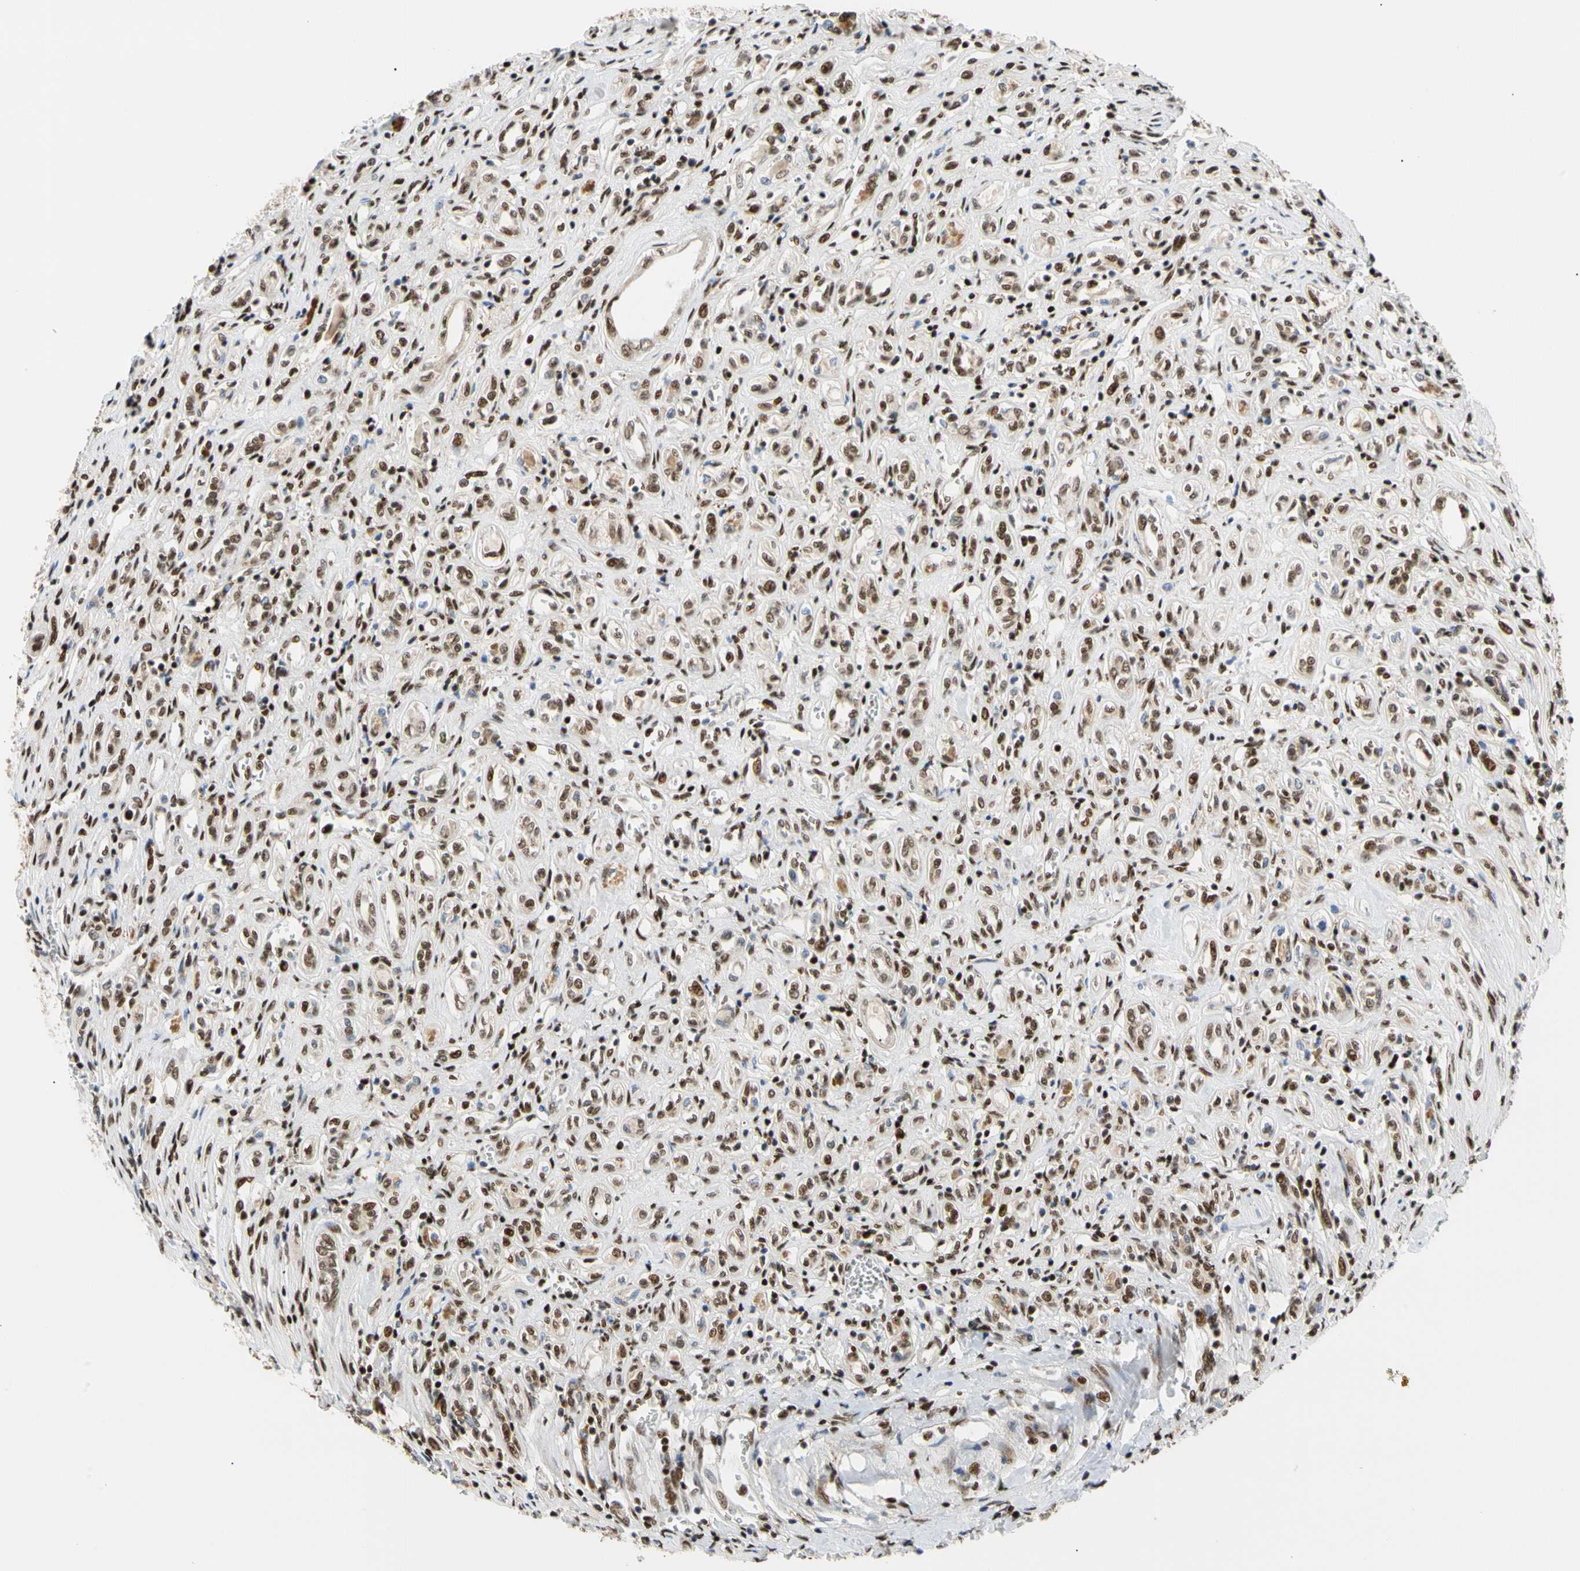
{"staining": {"intensity": "moderate", "quantity": ">75%", "location": "nuclear"}, "tissue": "renal cancer", "cell_type": "Tumor cells", "image_type": "cancer", "snomed": [{"axis": "morphology", "description": "Adenocarcinoma, NOS"}, {"axis": "topography", "description": "Kidney"}], "caption": "Renal cancer stained with immunohistochemistry demonstrates moderate nuclear staining in approximately >75% of tumor cells.", "gene": "E2F1", "patient": {"sex": "female", "age": 70}}